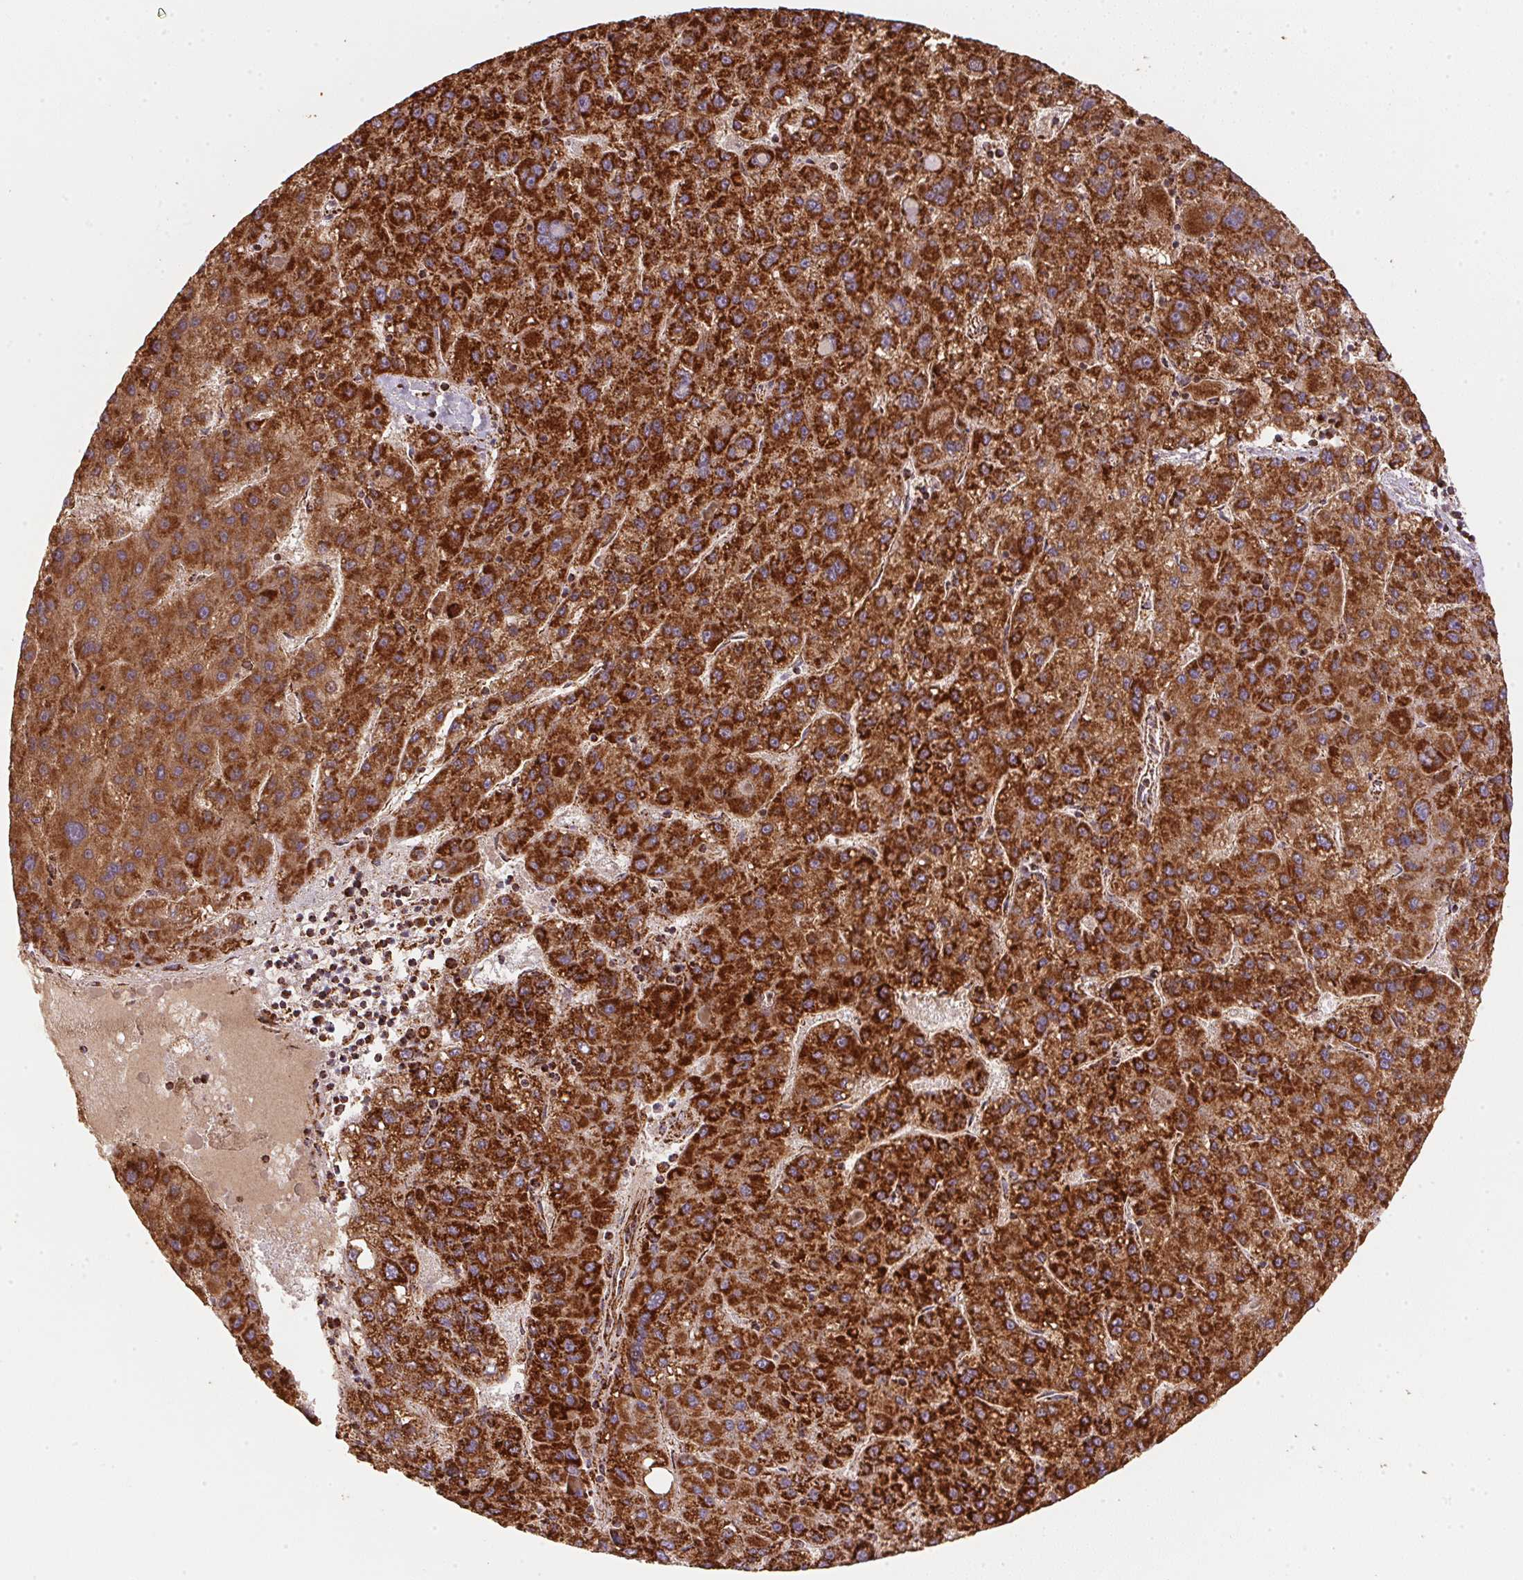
{"staining": {"intensity": "strong", "quantity": ">75%", "location": "cytoplasmic/membranous"}, "tissue": "liver cancer", "cell_type": "Tumor cells", "image_type": "cancer", "snomed": [{"axis": "morphology", "description": "Carcinoma, Hepatocellular, NOS"}, {"axis": "topography", "description": "Liver"}], "caption": "Immunohistochemical staining of liver cancer shows high levels of strong cytoplasmic/membranous protein staining in about >75% of tumor cells. (IHC, brightfield microscopy, high magnification).", "gene": "NDUFS2", "patient": {"sex": "female", "age": 82}}